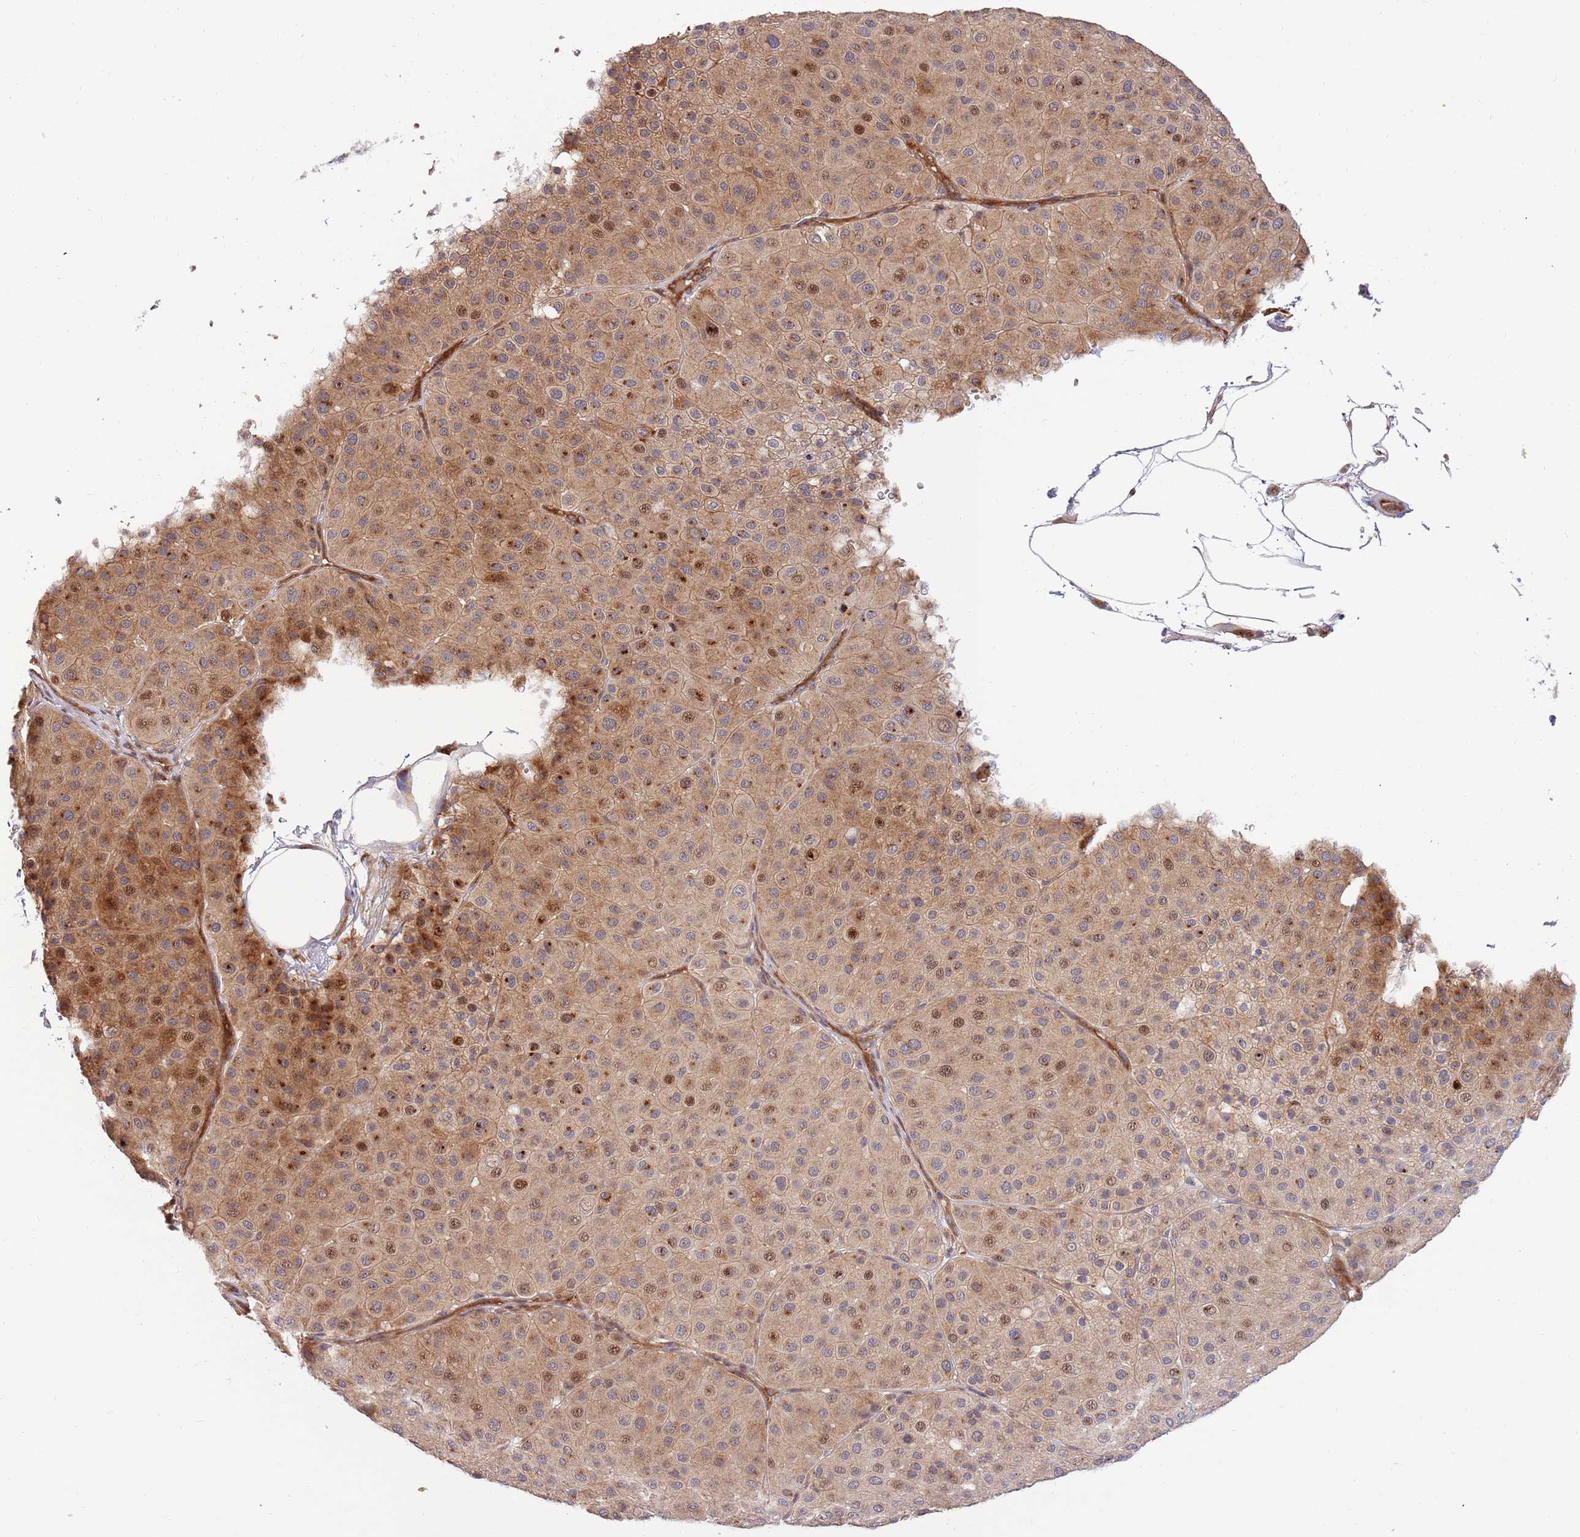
{"staining": {"intensity": "moderate", "quantity": ">75%", "location": "cytoplasmic/membranous,nuclear"}, "tissue": "melanoma", "cell_type": "Tumor cells", "image_type": "cancer", "snomed": [{"axis": "morphology", "description": "Malignant melanoma, Metastatic site"}, {"axis": "topography", "description": "Smooth muscle"}], "caption": "Immunohistochemical staining of human melanoma exhibits medium levels of moderate cytoplasmic/membranous and nuclear protein staining in about >75% of tumor cells.", "gene": "HAUS3", "patient": {"sex": "male", "age": 41}}